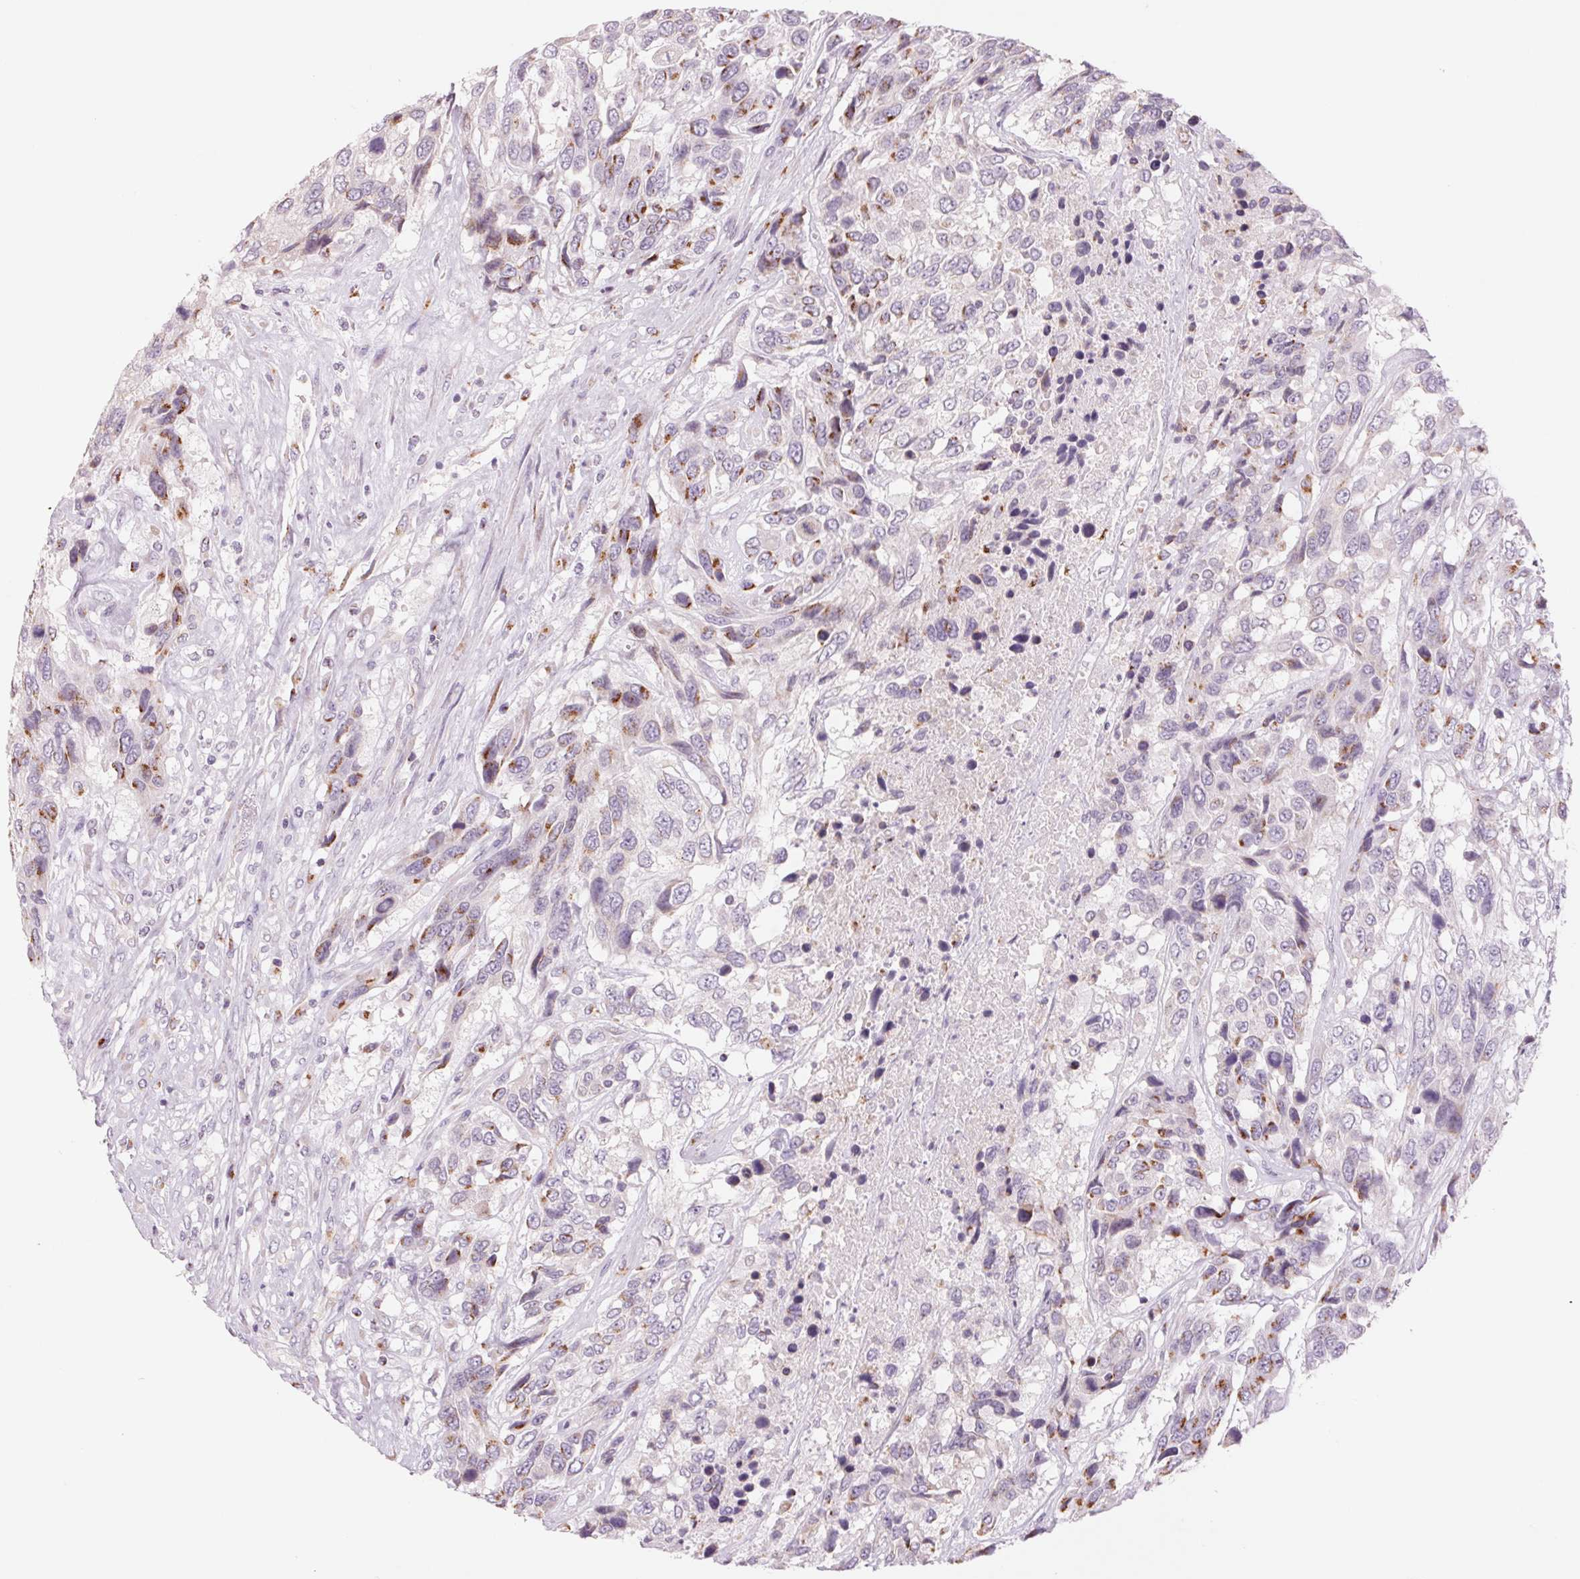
{"staining": {"intensity": "moderate", "quantity": "<25%", "location": "cytoplasmic/membranous"}, "tissue": "urothelial cancer", "cell_type": "Tumor cells", "image_type": "cancer", "snomed": [{"axis": "morphology", "description": "Urothelial carcinoma, High grade"}, {"axis": "topography", "description": "Urinary bladder"}], "caption": "Immunohistochemistry staining of urothelial carcinoma (high-grade), which shows low levels of moderate cytoplasmic/membranous expression in about <25% of tumor cells indicating moderate cytoplasmic/membranous protein positivity. The staining was performed using DAB (brown) for protein detection and nuclei were counterstained in hematoxylin (blue).", "gene": "GALNT7", "patient": {"sex": "female", "age": 70}}